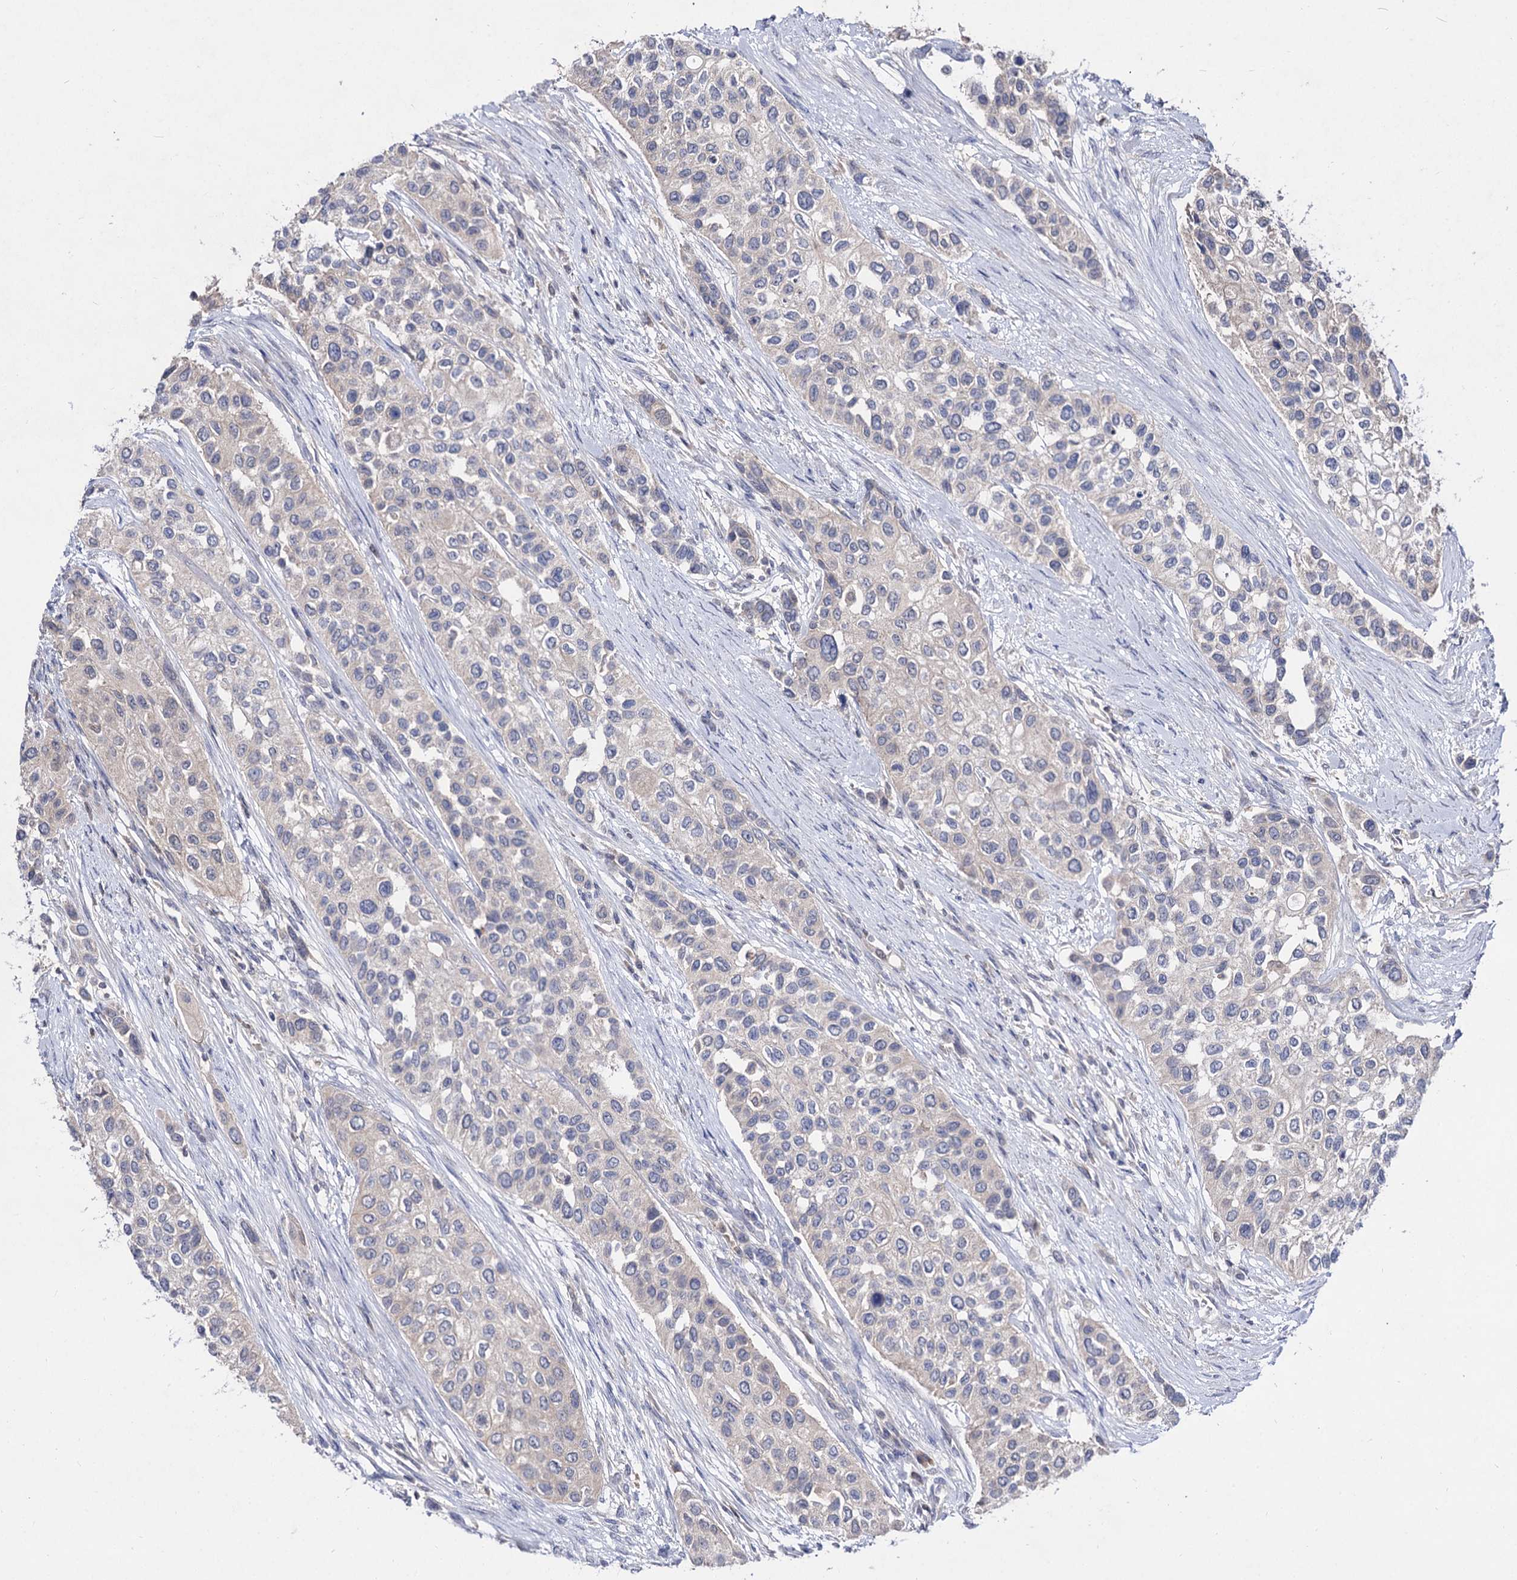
{"staining": {"intensity": "negative", "quantity": "none", "location": "none"}, "tissue": "urothelial cancer", "cell_type": "Tumor cells", "image_type": "cancer", "snomed": [{"axis": "morphology", "description": "Normal tissue, NOS"}, {"axis": "morphology", "description": "Urothelial carcinoma, High grade"}, {"axis": "topography", "description": "Vascular tissue"}, {"axis": "topography", "description": "Urinary bladder"}], "caption": "This is a image of immunohistochemistry (IHC) staining of high-grade urothelial carcinoma, which shows no staining in tumor cells.", "gene": "ACTR6", "patient": {"sex": "female", "age": 56}}